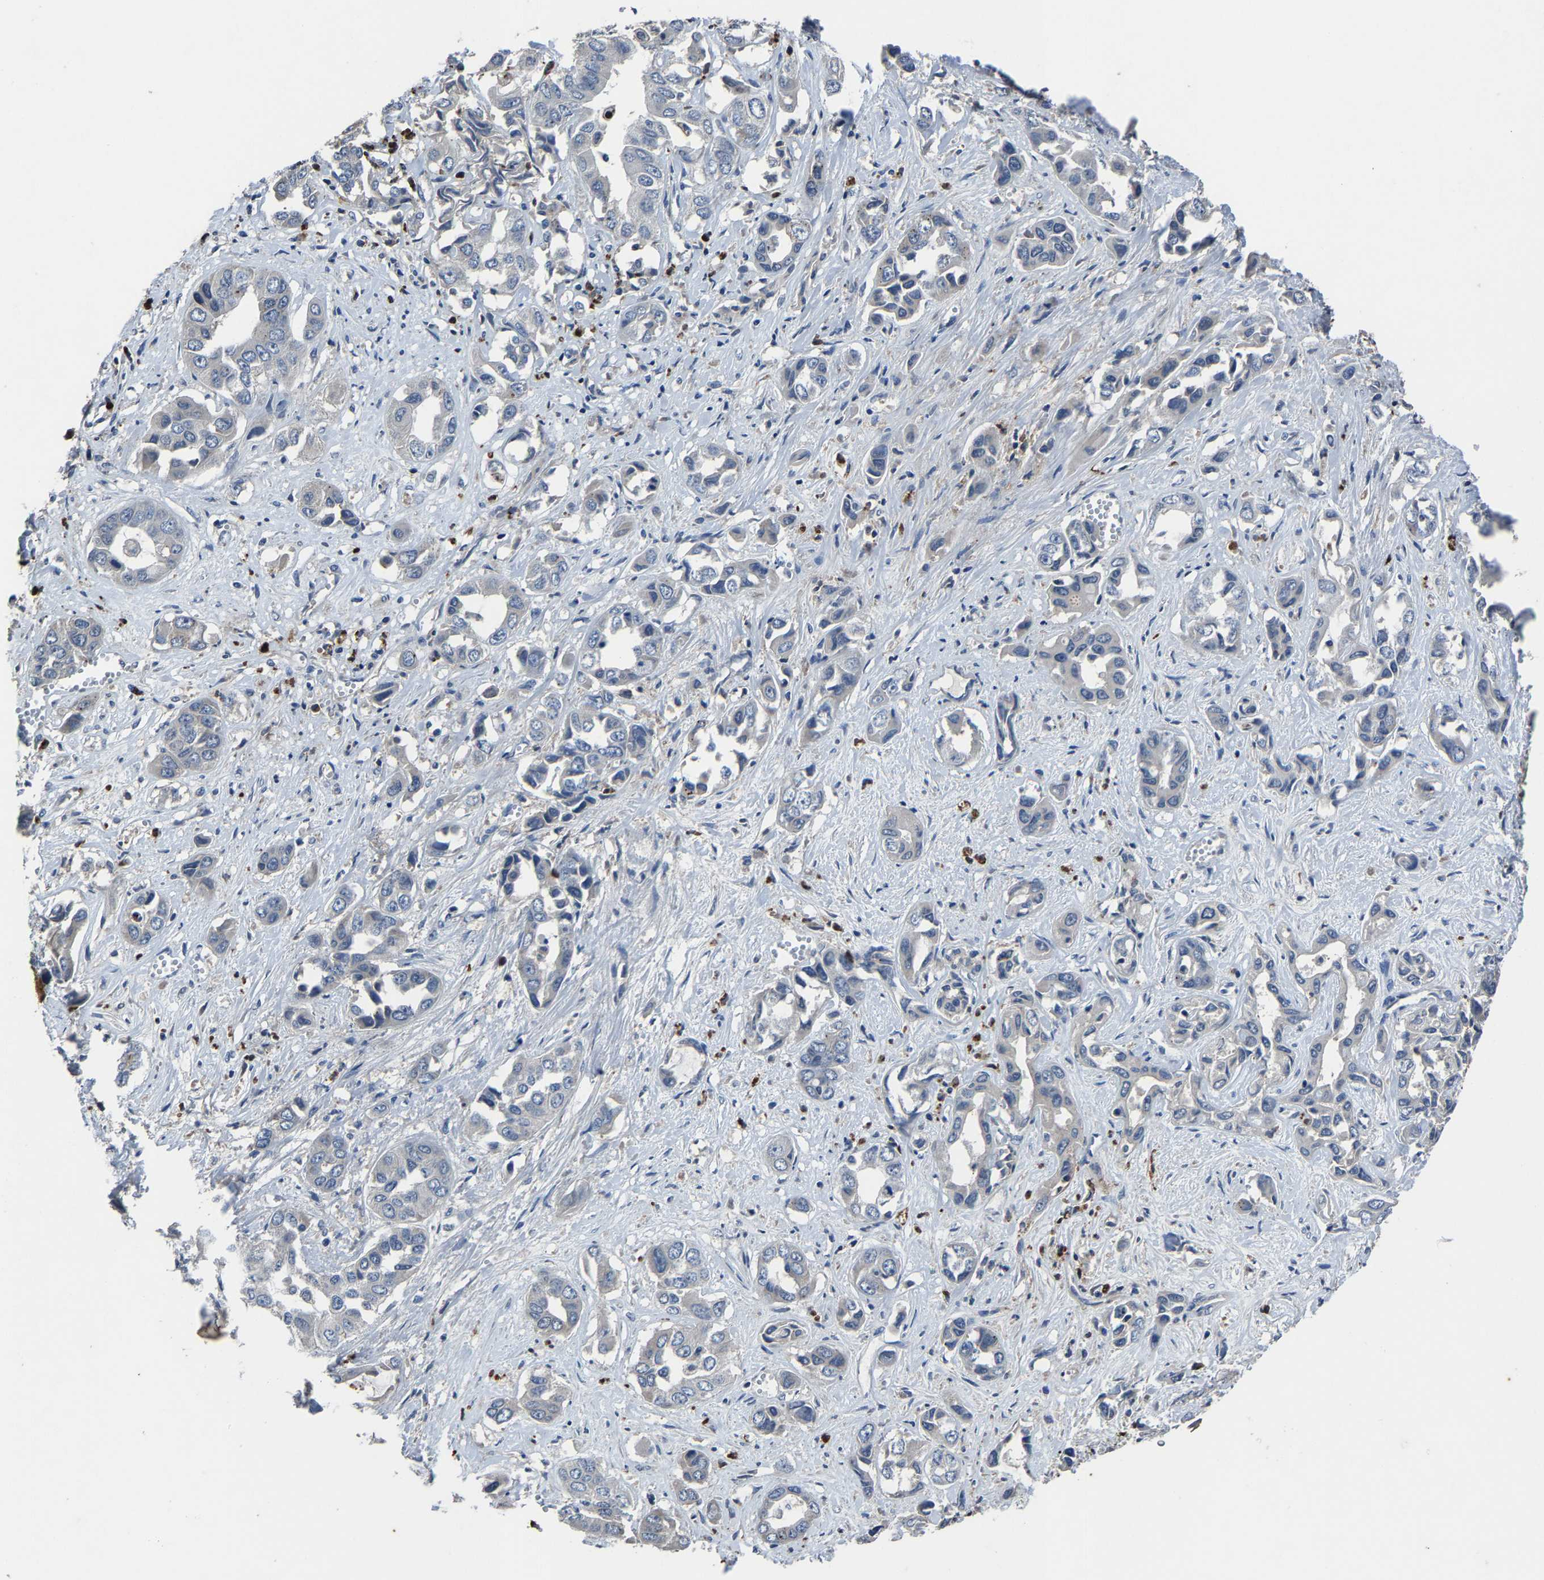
{"staining": {"intensity": "negative", "quantity": "none", "location": "none"}, "tissue": "liver cancer", "cell_type": "Tumor cells", "image_type": "cancer", "snomed": [{"axis": "morphology", "description": "Cholangiocarcinoma"}, {"axis": "topography", "description": "Liver"}], "caption": "Immunohistochemistry image of liver cholangiocarcinoma stained for a protein (brown), which reveals no staining in tumor cells.", "gene": "PCNX2", "patient": {"sex": "female", "age": 52}}